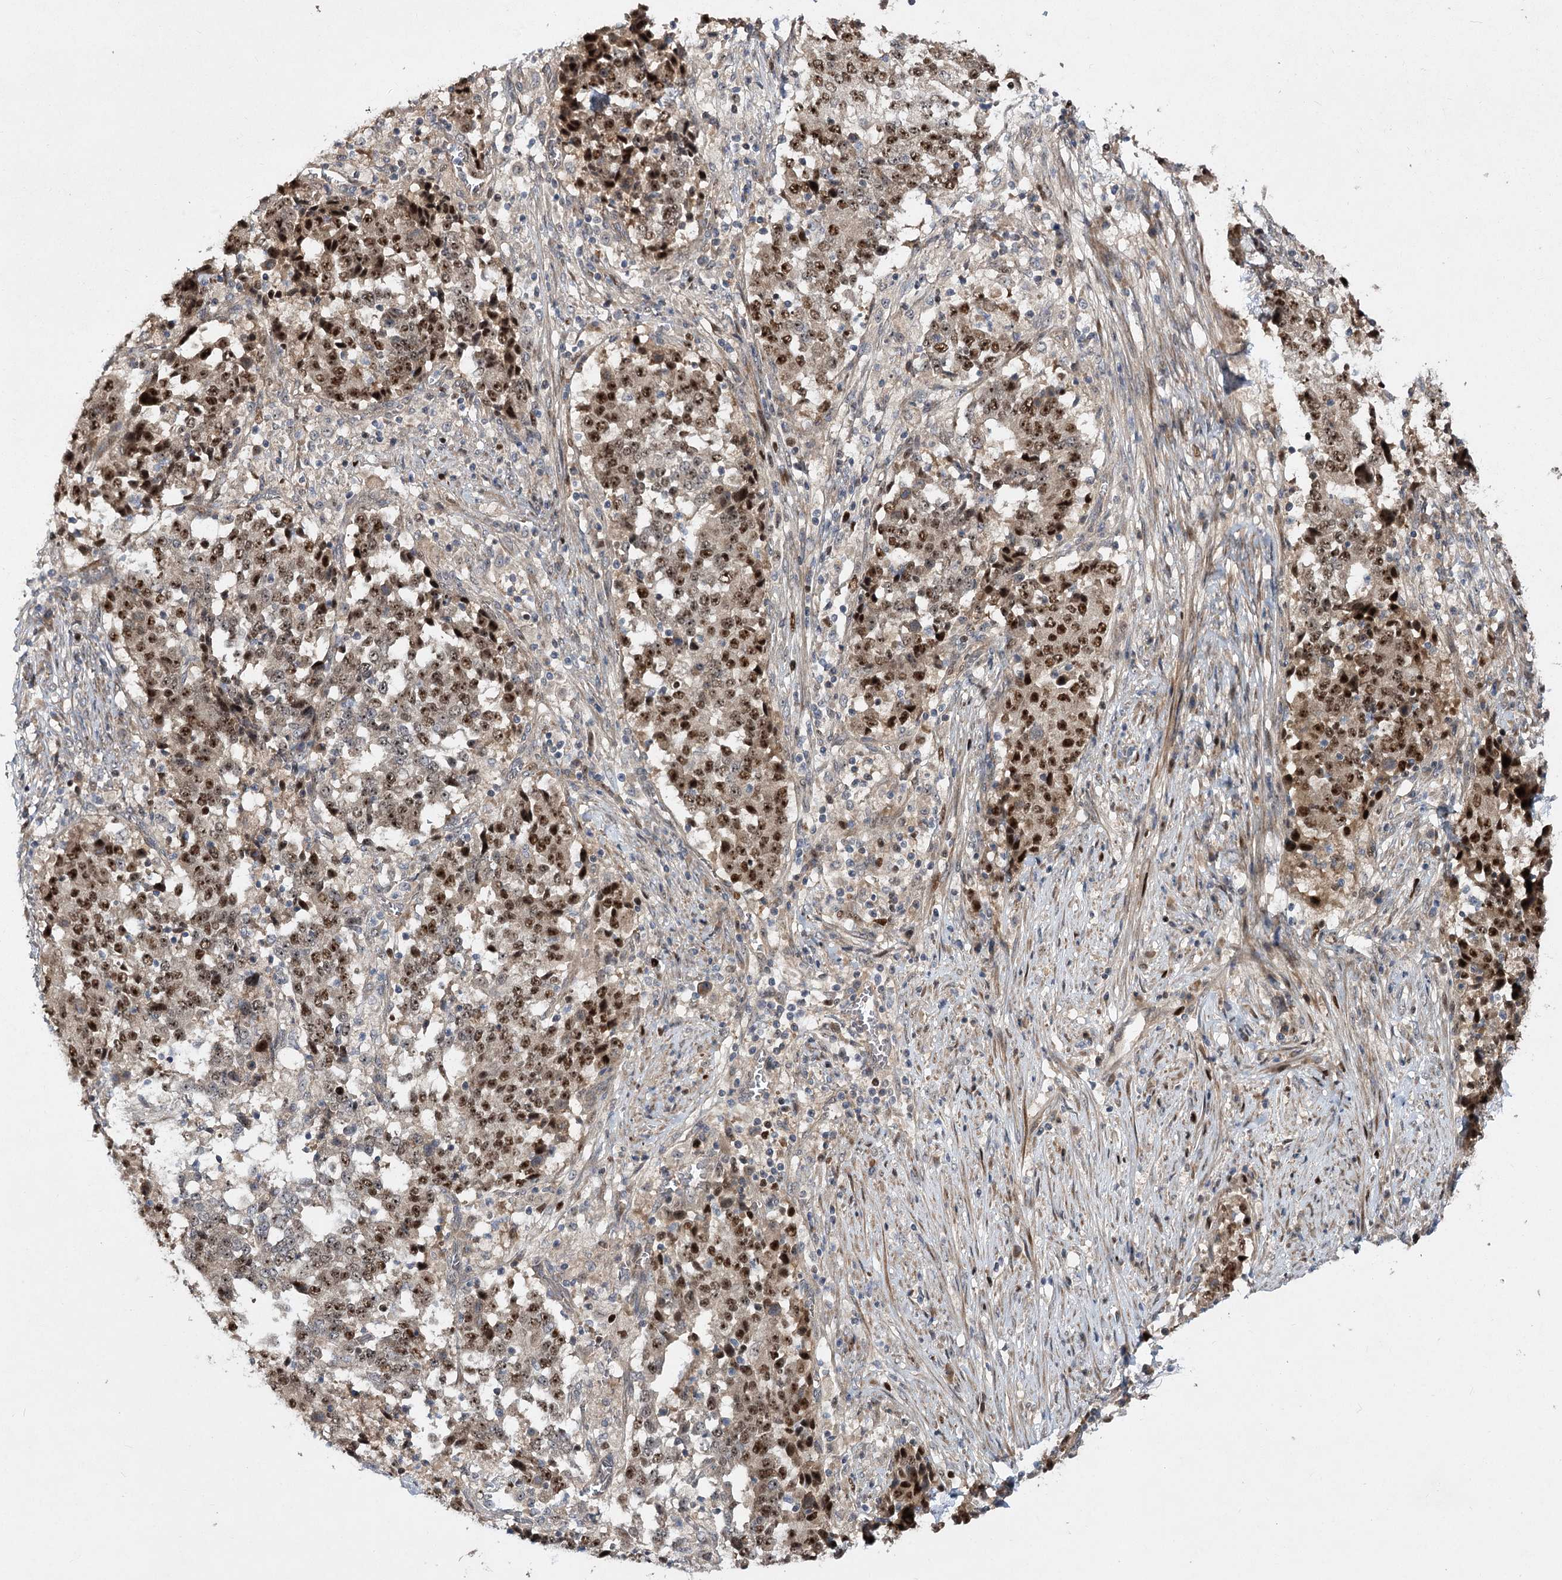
{"staining": {"intensity": "strong", "quantity": "25%-75%", "location": "nuclear"}, "tissue": "stomach cancer", "cell_type": "Tumor cells", "image_type": "cancer", "snomed": [{"axis": "morphology", "description": "Adenocarcinoma, NOS"}, {"axis": "topography", "description": "Stomach"}], "caption": "Immunohistochemistry staining of stomach cancer (adenocarcinoma), which reveals high levels of strong nuclear positivity in about 25%-75% of tumor cells indicating strong nuclear protein staining. The staining was performed using DAB (brown) for protein detection and nuclei were counterstained in hematoxylin (blue).", "gene": "PIK3C2A", "patient": {"sex": "male", "age": 59}}